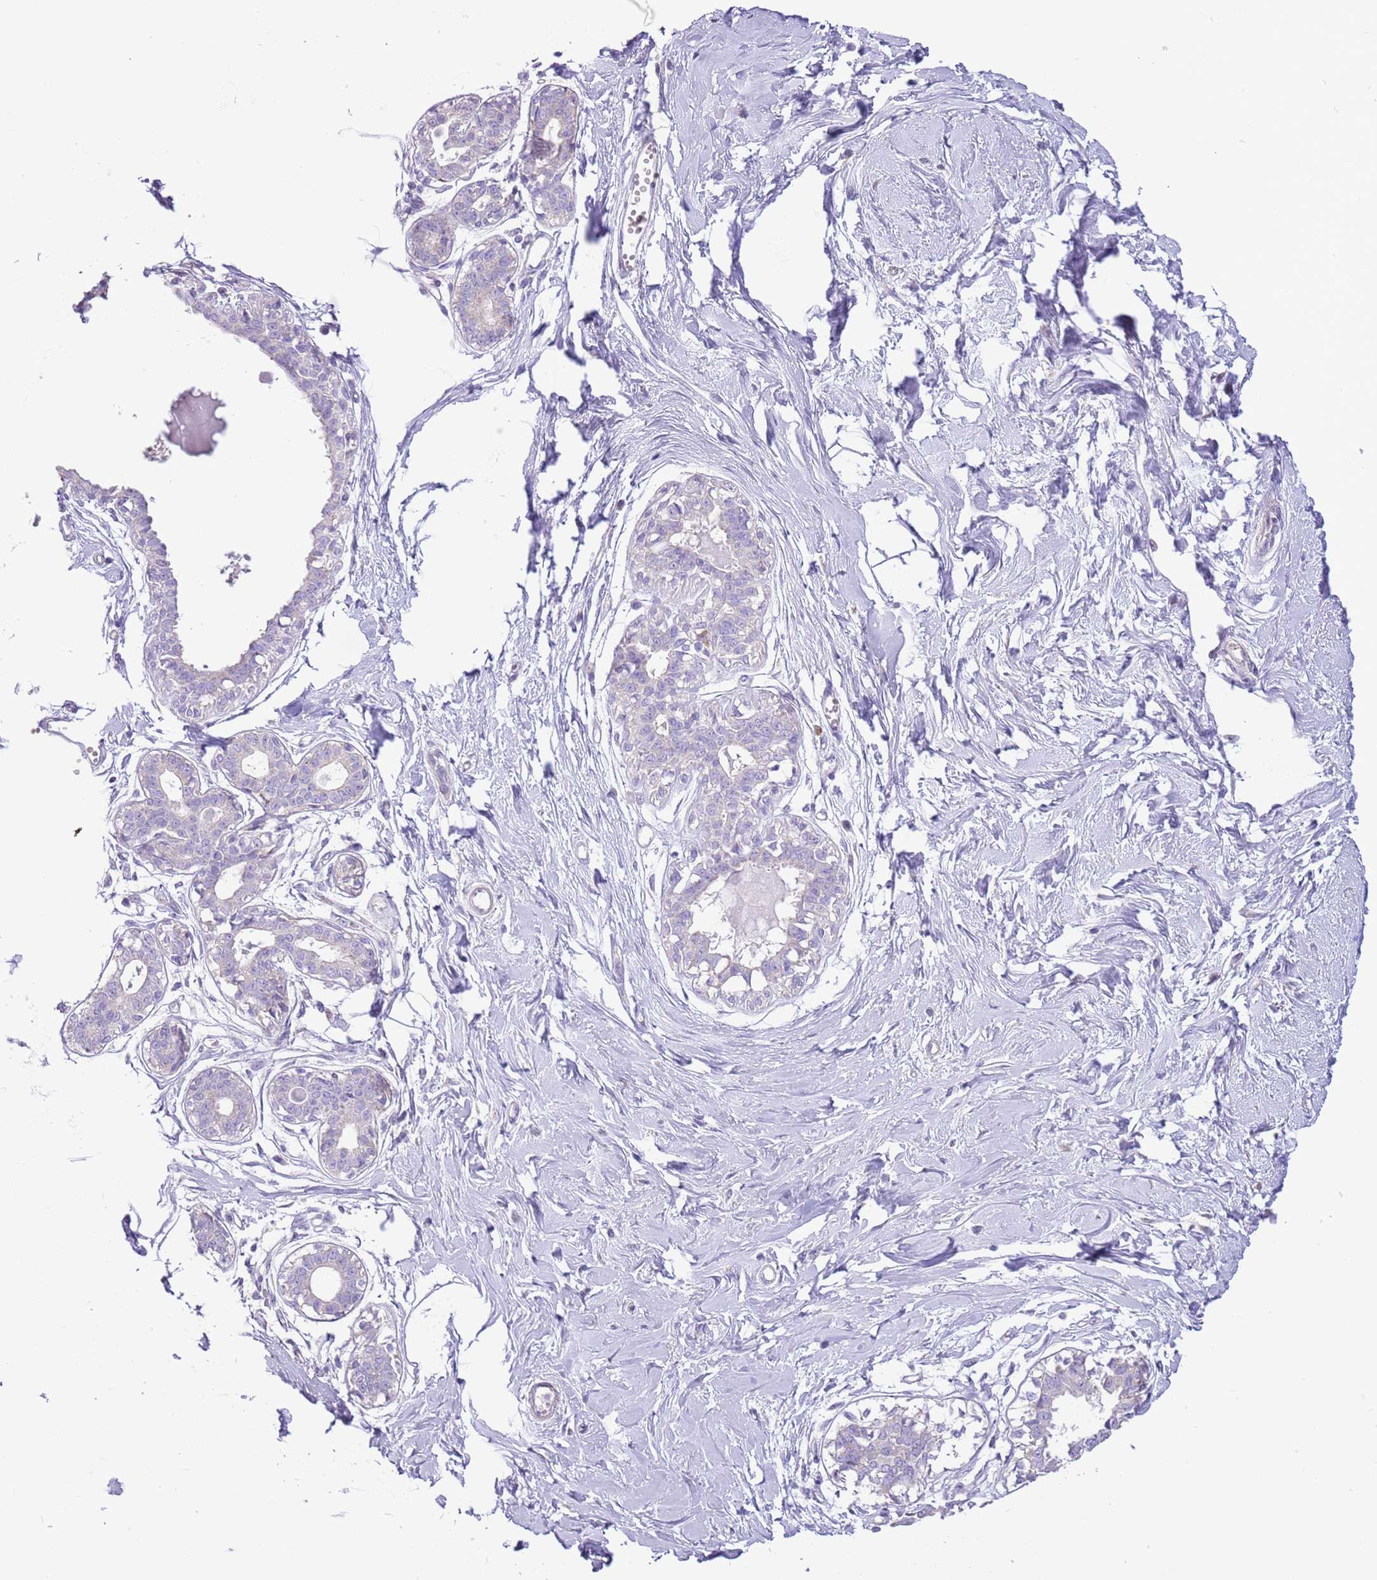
{"staining": {"intensity": "negative", "quantity": "none", "location": "none"}, "tissue": "breast", "cell_type": "Adipocytes", "image_type": "normal", "snomed": [{"axis": "morphology", "description": "Normal tissue, NOS"}, {"axis": "topography", "description": "Breast"}], "caption": "DAB immunohistochemical staining of normal breast displays no significant positivity in adipocytes.", "gene": "ZNF697", "patient": {"sex": "female", "age": 45}}